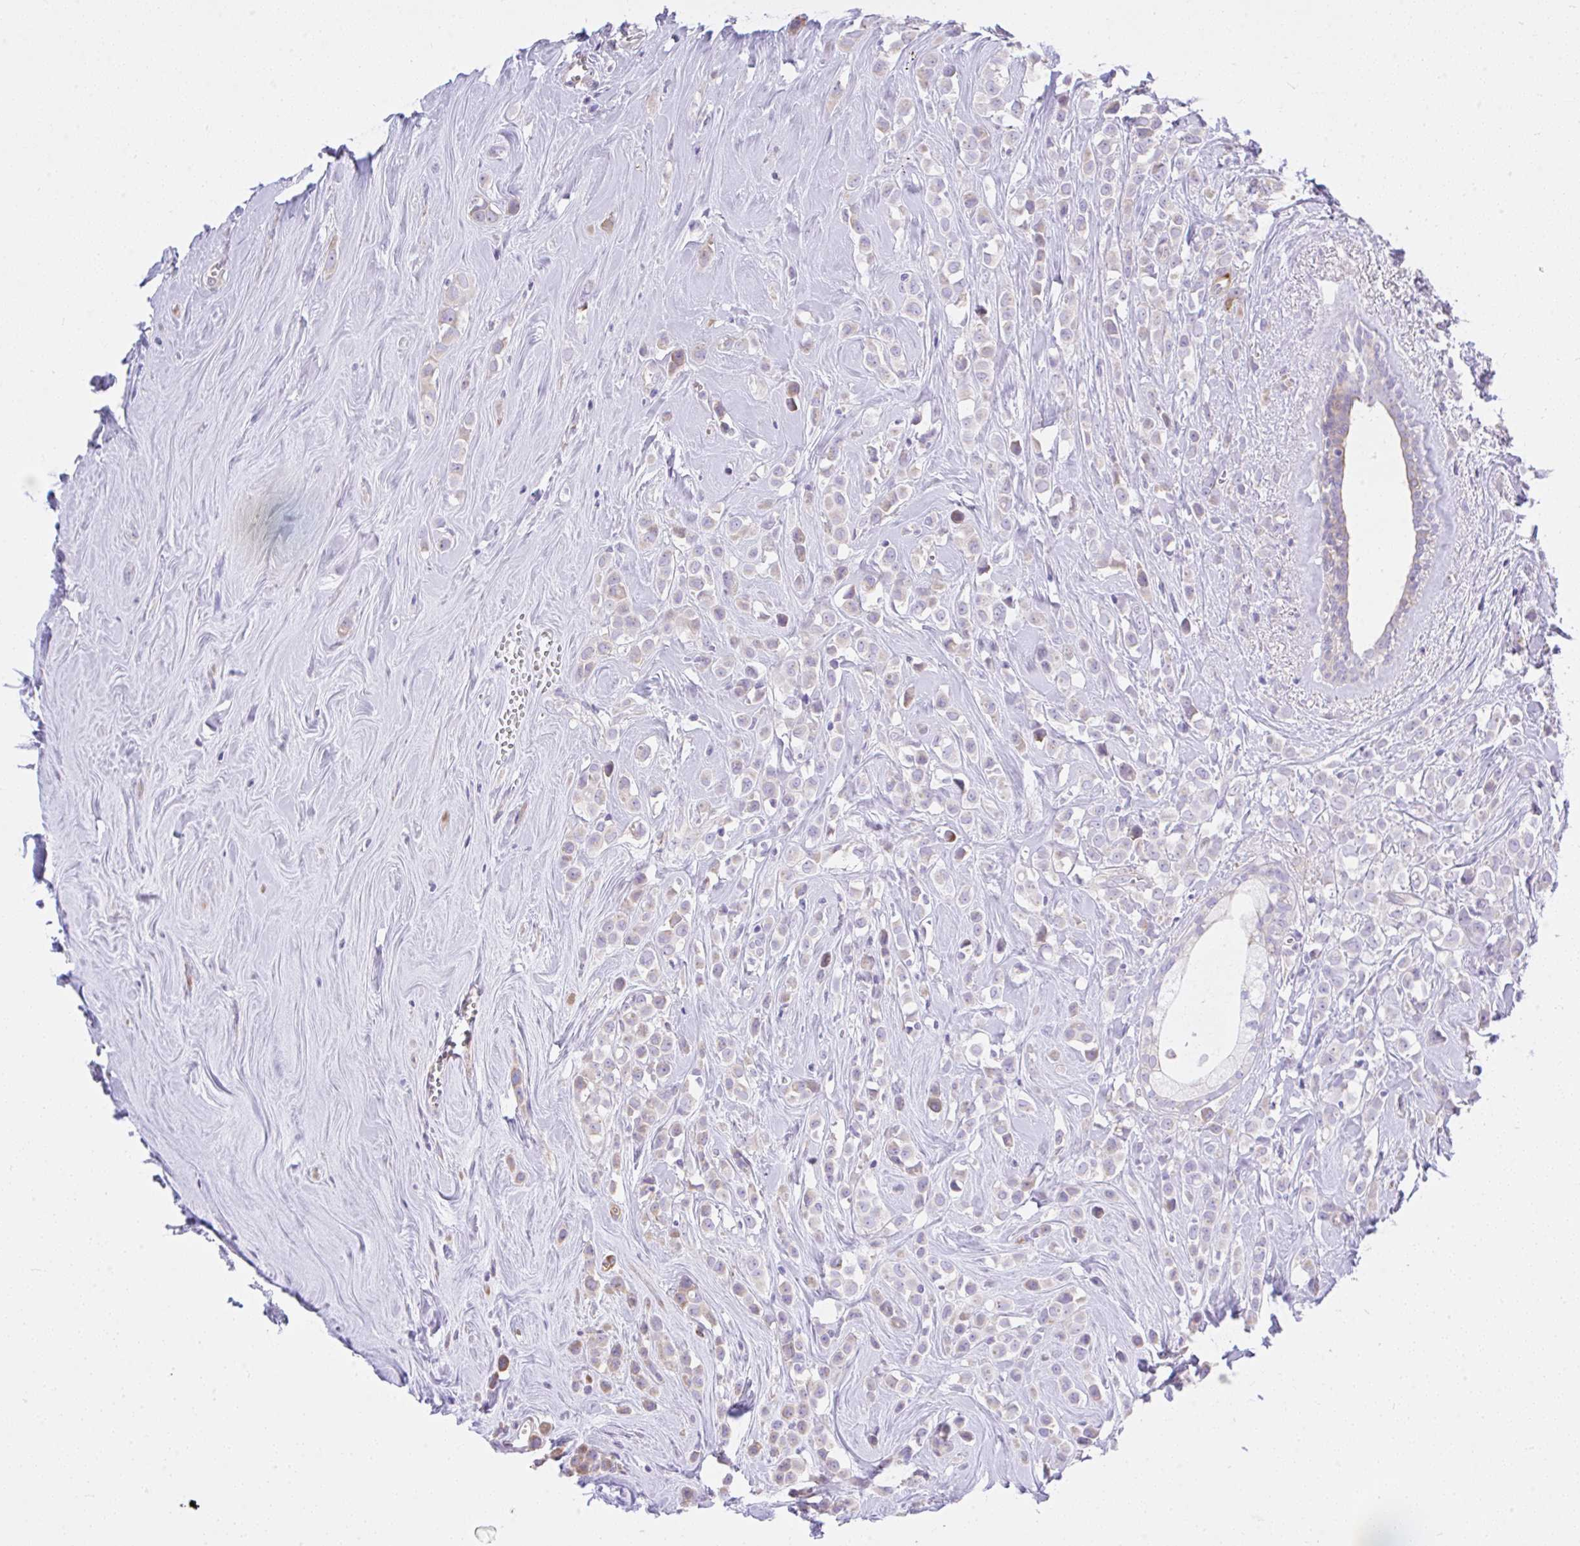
{"staining": {"intensity": "weak", "quantity": "<25%", "location": "cytoplasmic/membranous"}, "tissue": "breast cancer", "cell_type": "Tumor cells", "image_type": "cancer", "snomed": [{"axis": "morphology", "description": "Duct carcinoma"}, {"axis": "topography", "description": "Breast"}], "caption": "Tumor cells are negative for protein expression in human breast cancer (intraductal carcinoma).", "gene": "EEF1A2", "patient": {"sex": "female", "age": 80}}